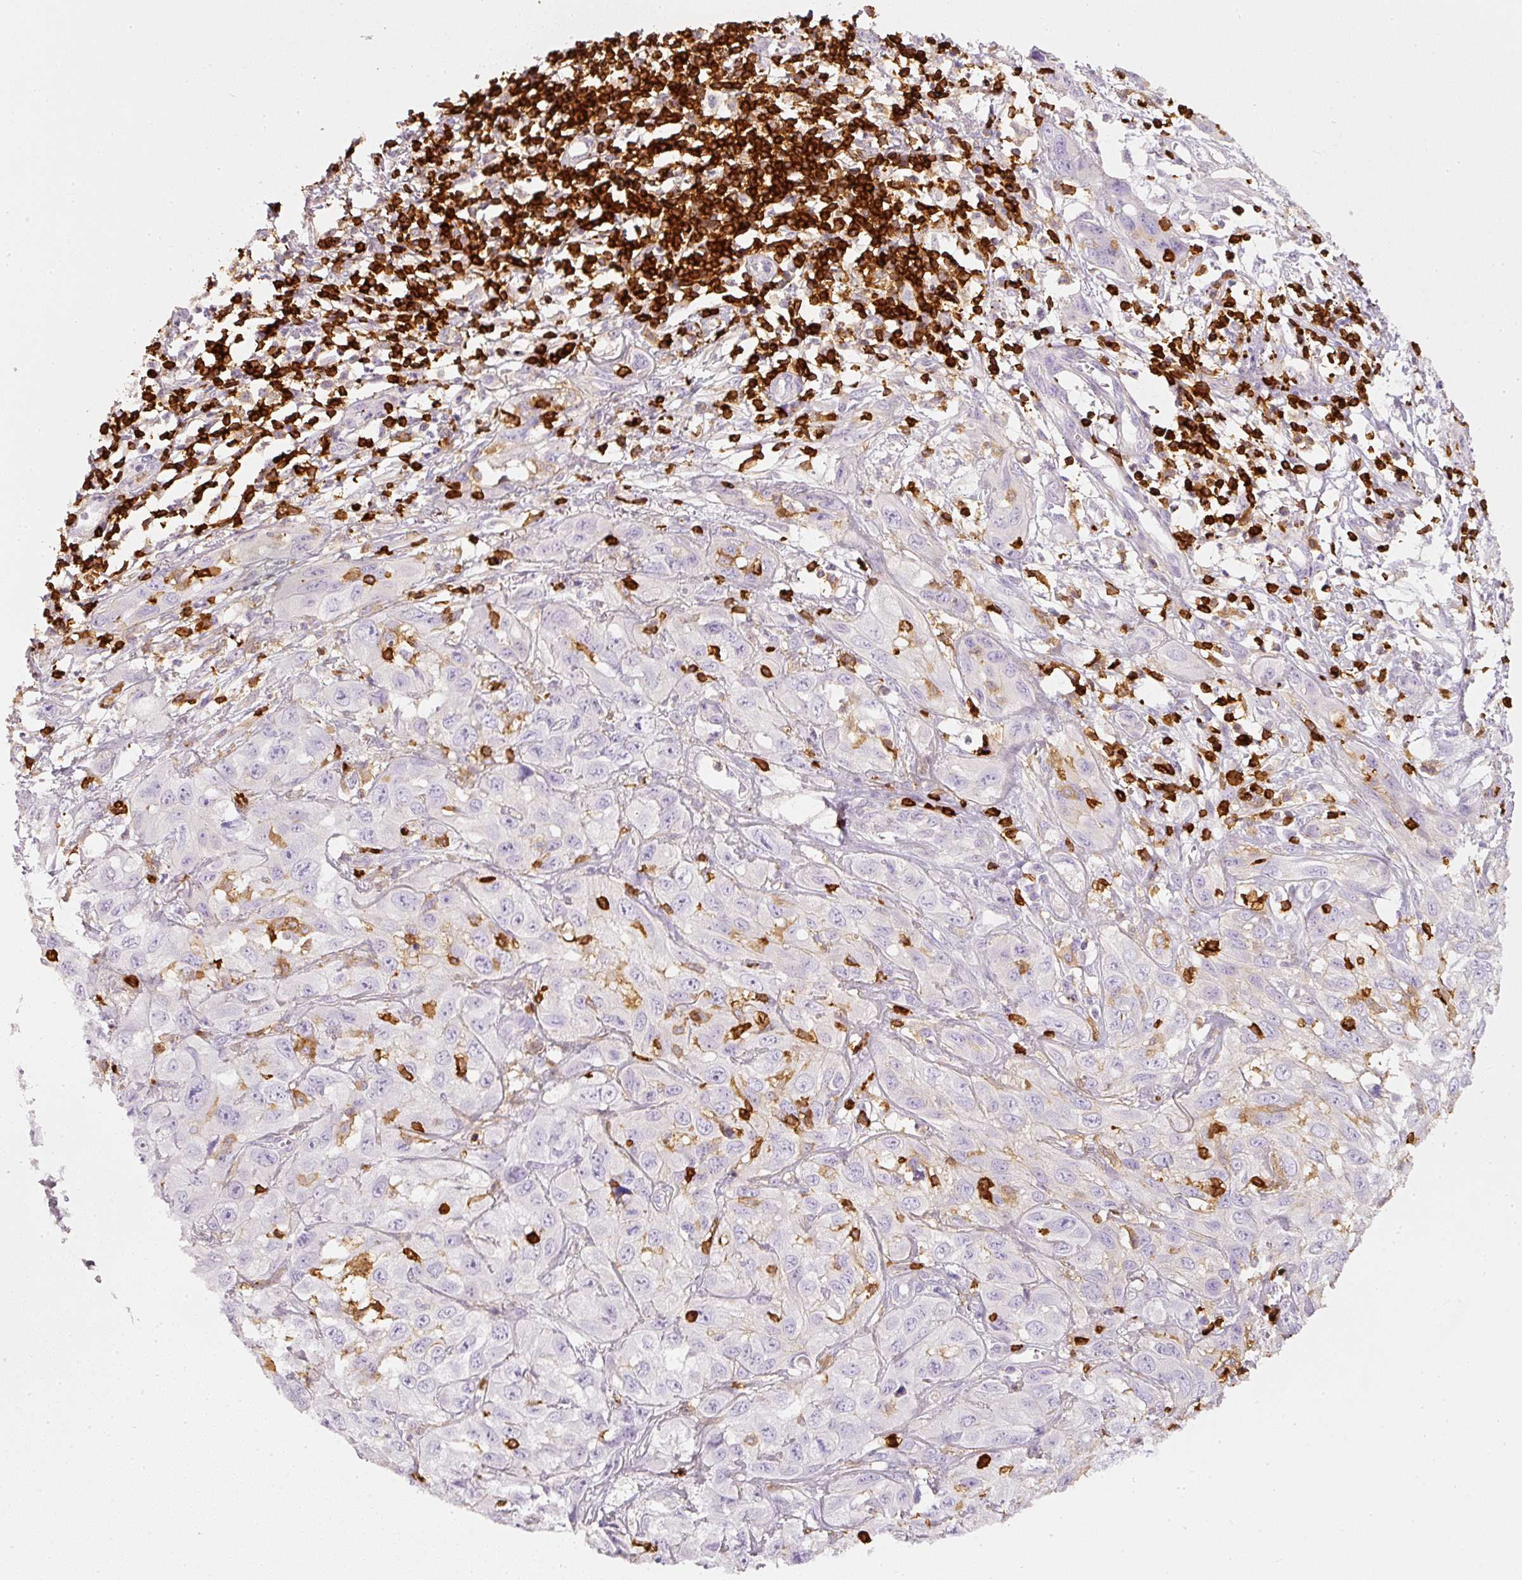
{"staining": {"intensity": "negative", "quantity": "none", "location": "none"}, "tissue": "skin cancer", "cell_type": "Tumor cells", "image_type": "cancer", "snomed": [{"axis": "morphology", "description": "Squamous cell carcinoma, NOS"}, {"axis": "topography", "description": "Skin"}, {"axis": "topography", "description": "Vulva"}], "caption": "This is an IHC histopathology image of human skin cancer (squamous cell carcinoma). There is no expression in tumor cells.", "gene": "EVL", "patient": {"sex": "female", "age": 71}}